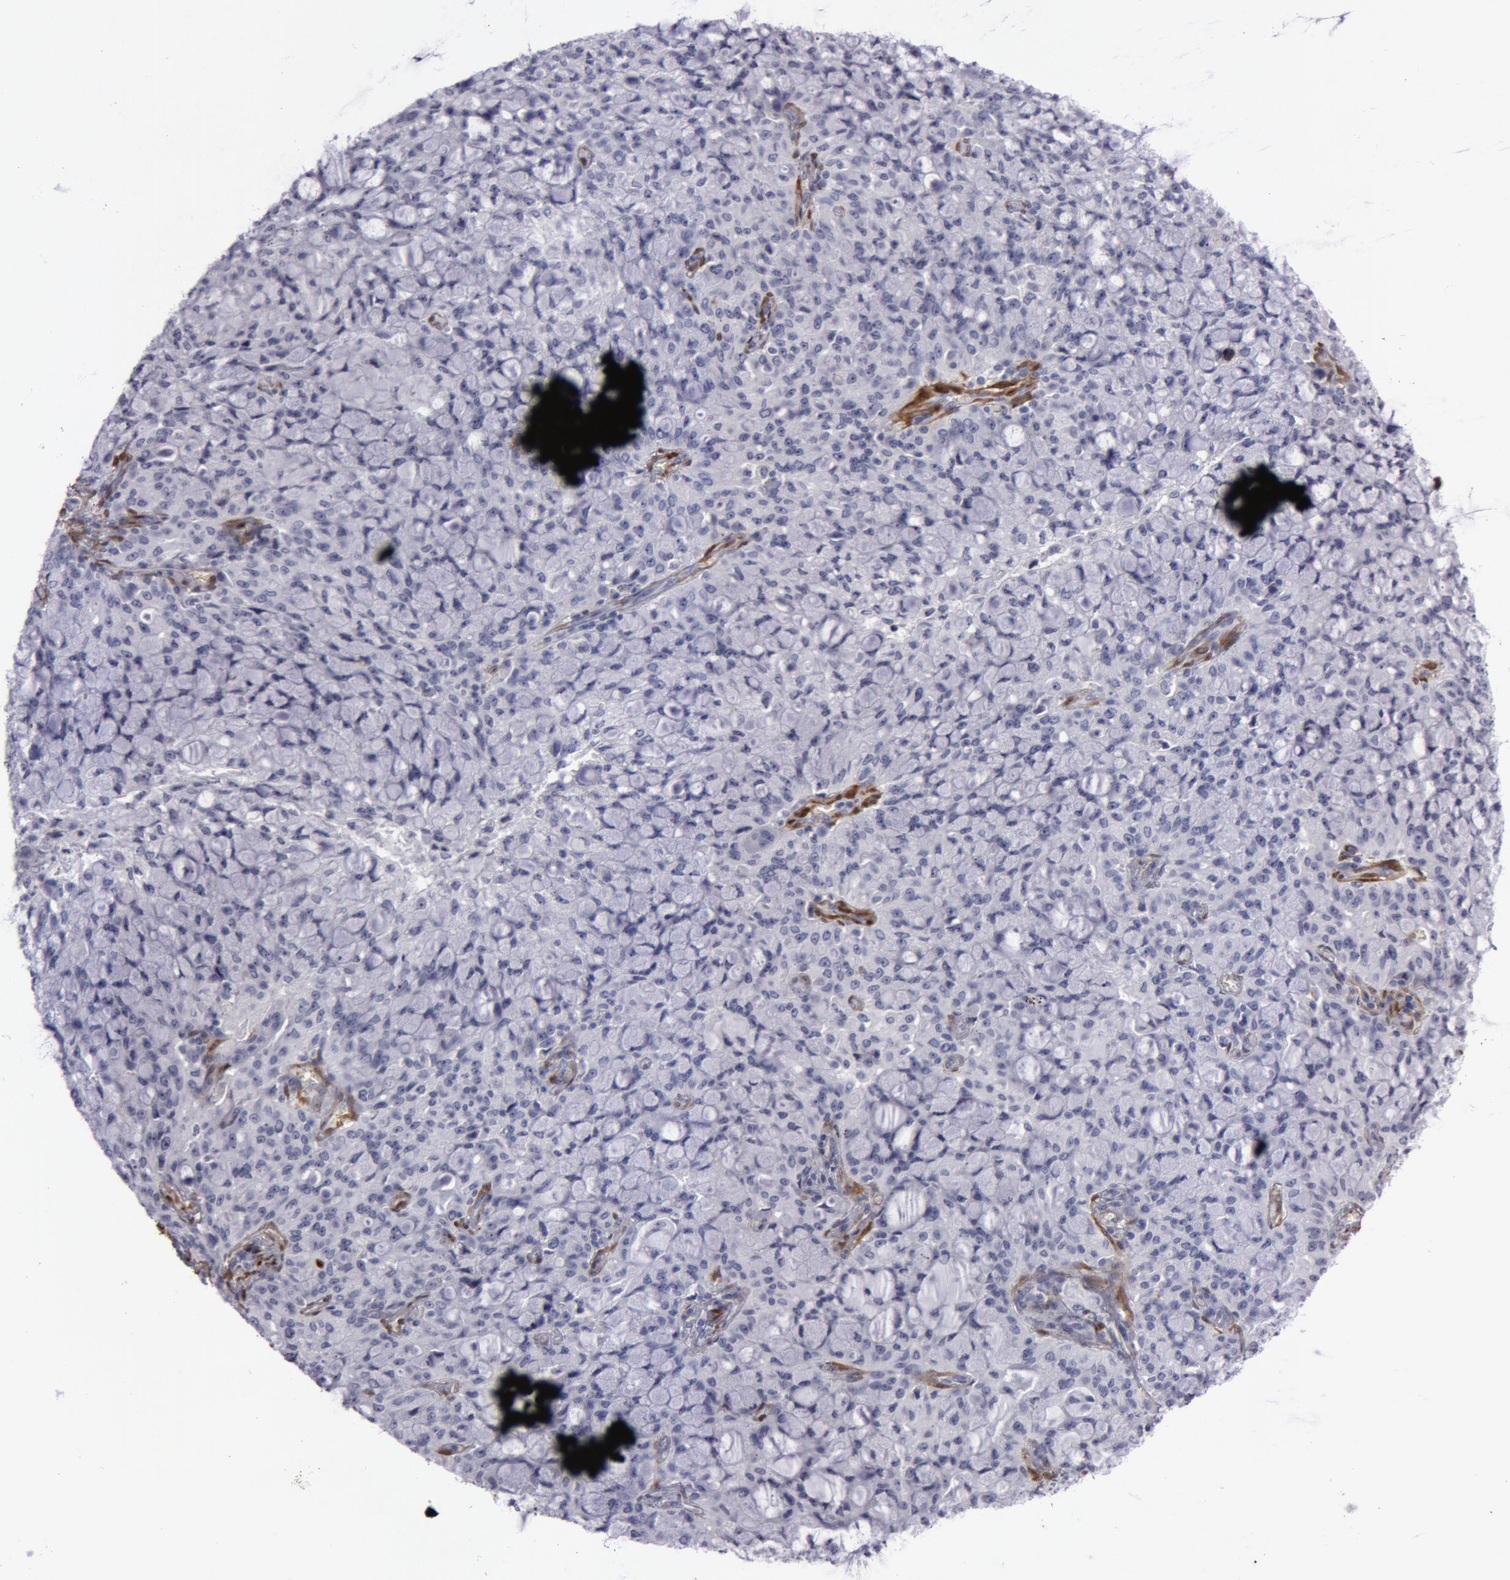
{"staining": {"intensity": "negative", "quantity": "none", "location": "none"}, "tissue": "lung cancer", "cell_type": "Tumor cells", "image_type": "cancer", "snomed": [{"axis": "morphology", "description": "Adenocarcinoma, NOS"}, {"axis": "topography", "description": "Lung"}], "caption": "An immunohistochemistry (IHC) image of lung cancer (adenocarcinoma) is shown. There is no staining in tumor cells of lung cancer (adenocarcinoma).", "gene": "TAGLN", "patient": {"sex": "female", "age": 44}}